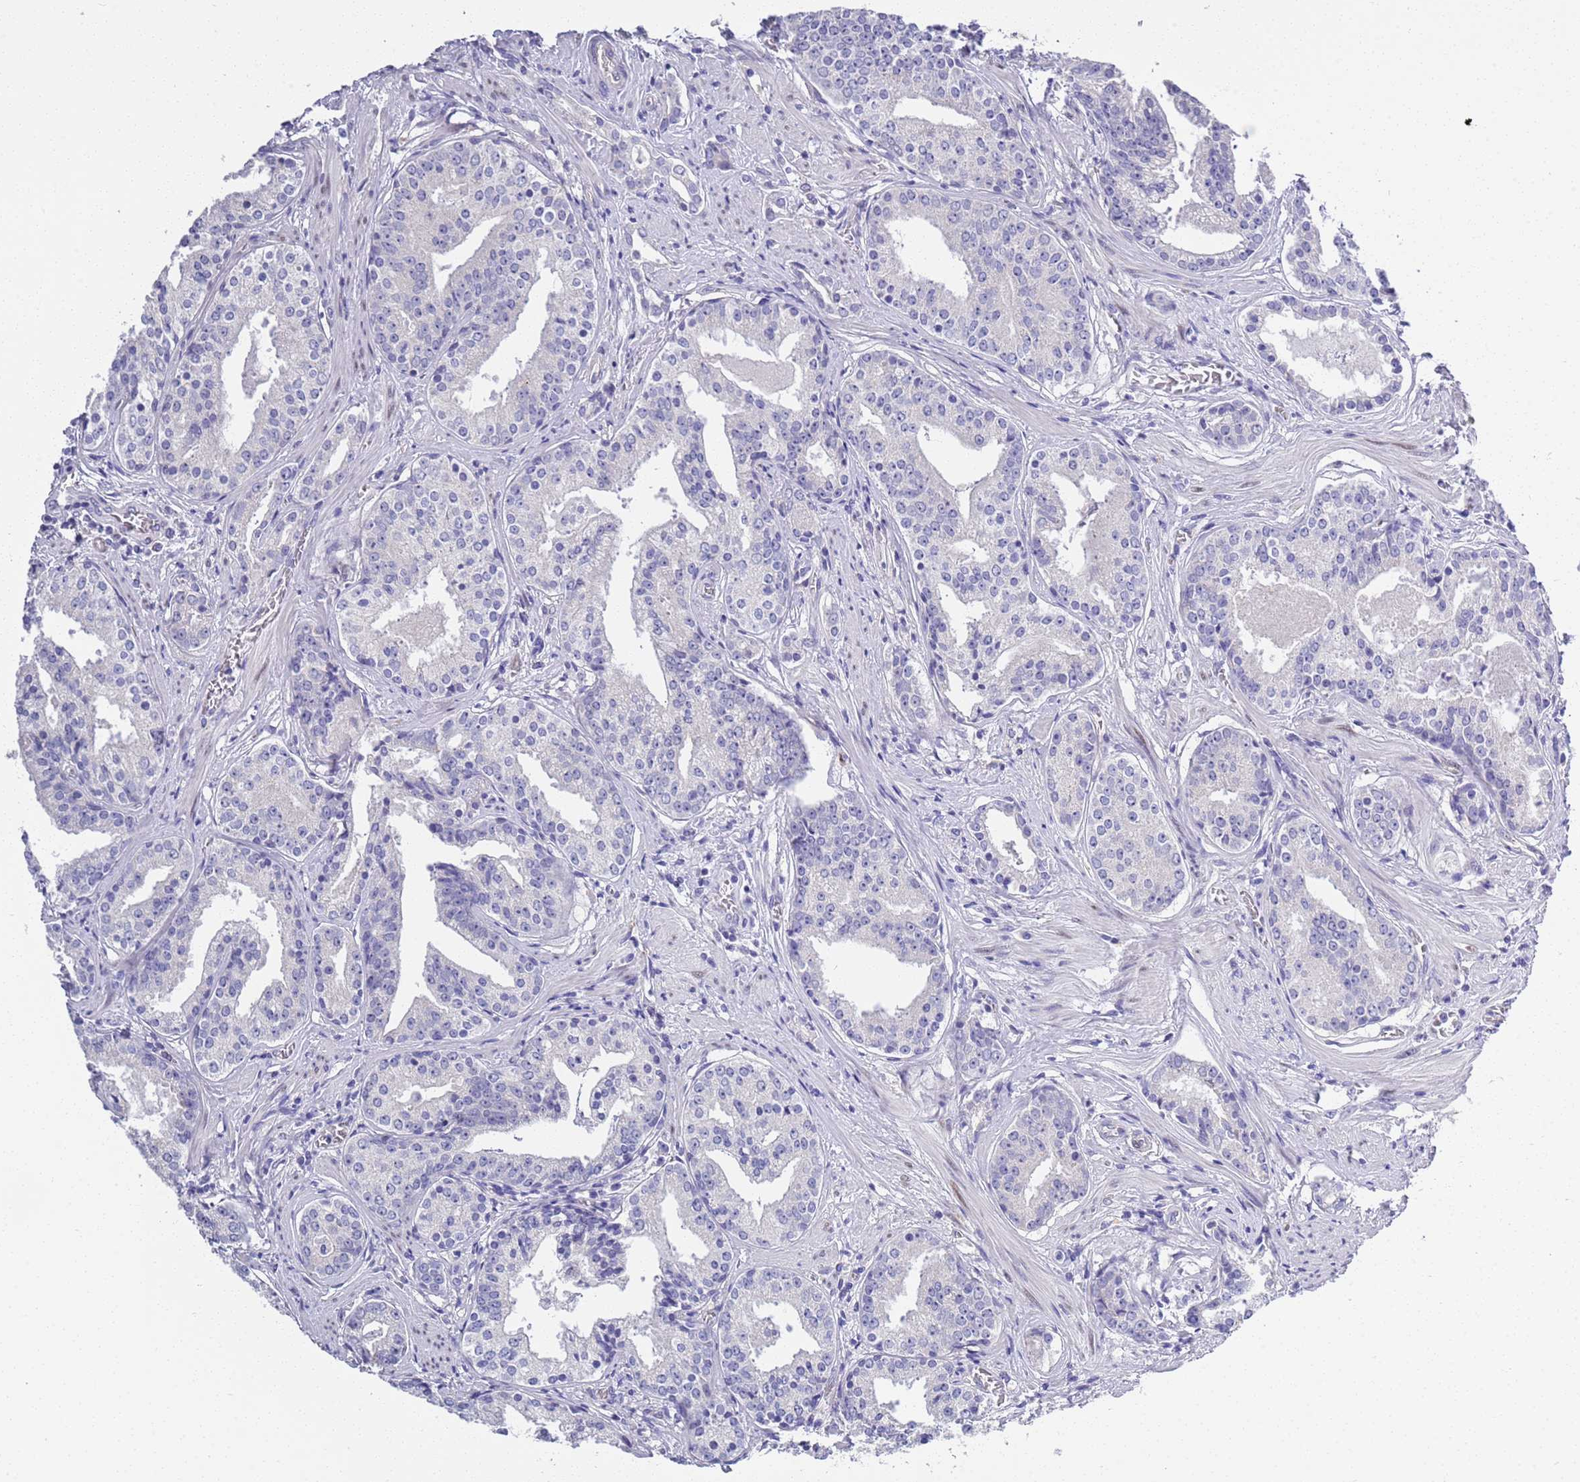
{"staining": {"intensity": "negative", "quantity": "none", "location": "none"}, "tissue": "prostate cancer", "cell_type": "Tumor cells", "image_type": "cancer", "snomed": [{"axis": "morphology", "description": "Adenocarcinoma, High grade"}, {"axis": "topography", "description": "Prostate"}], "caption": "DAB (3,3'-diaminobenzidine) immunohistochemical staining of prostate high-grade adenocarcinoma exhibits no significant expression in tumor cells.", "gene": "BRMS1L", "patient": {"sex": "male", "age": 58}}